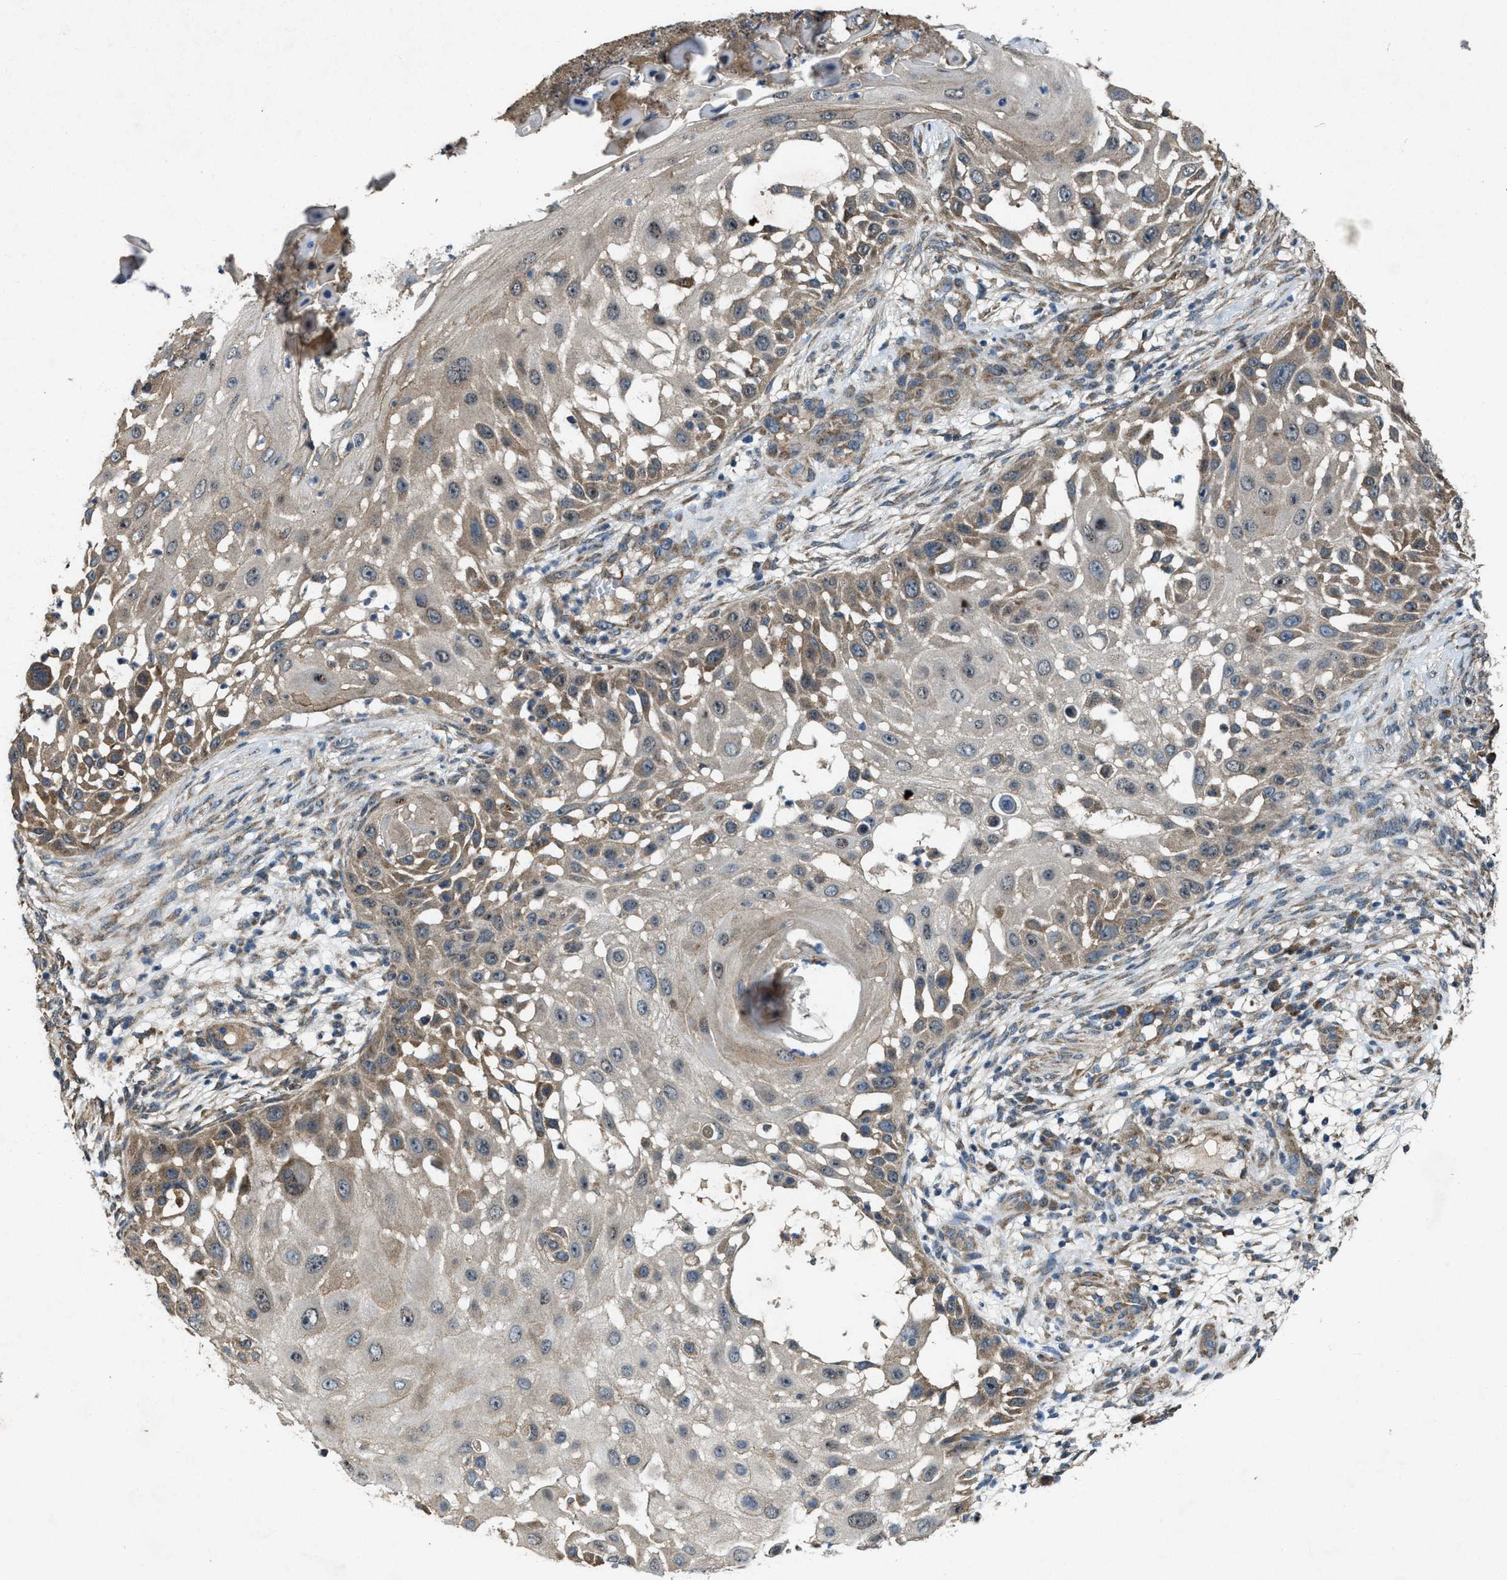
{"staining": {"intensity": "moderate", "quantity": ">75%", "location": "cytoplasmic/membranous,nuclear"}, "tissue": "skin cancer", "cell_type": "Tumor cells", "image_type": "cancer", "snomed": [{"axis": "morphology", "description": "Squamous cell carcinoma, NOS"}, {"axis": "topography", "description": "Skin"}], "caption": "Immunohistochemistry (IHC) histopathology image of neoplastic tissue: skin cancer (squamous cell carcinoma) stained using immunohistochemistry reveals medium levels of moderate protein expression localized specifically in the cytoplasmic/membranous and nuclear of tumor cells, appearing as a cytoplasmic/membranous and nuclear brown color.", "gene": "PDP2", "patient": {"sex": "female", "age": 44}}